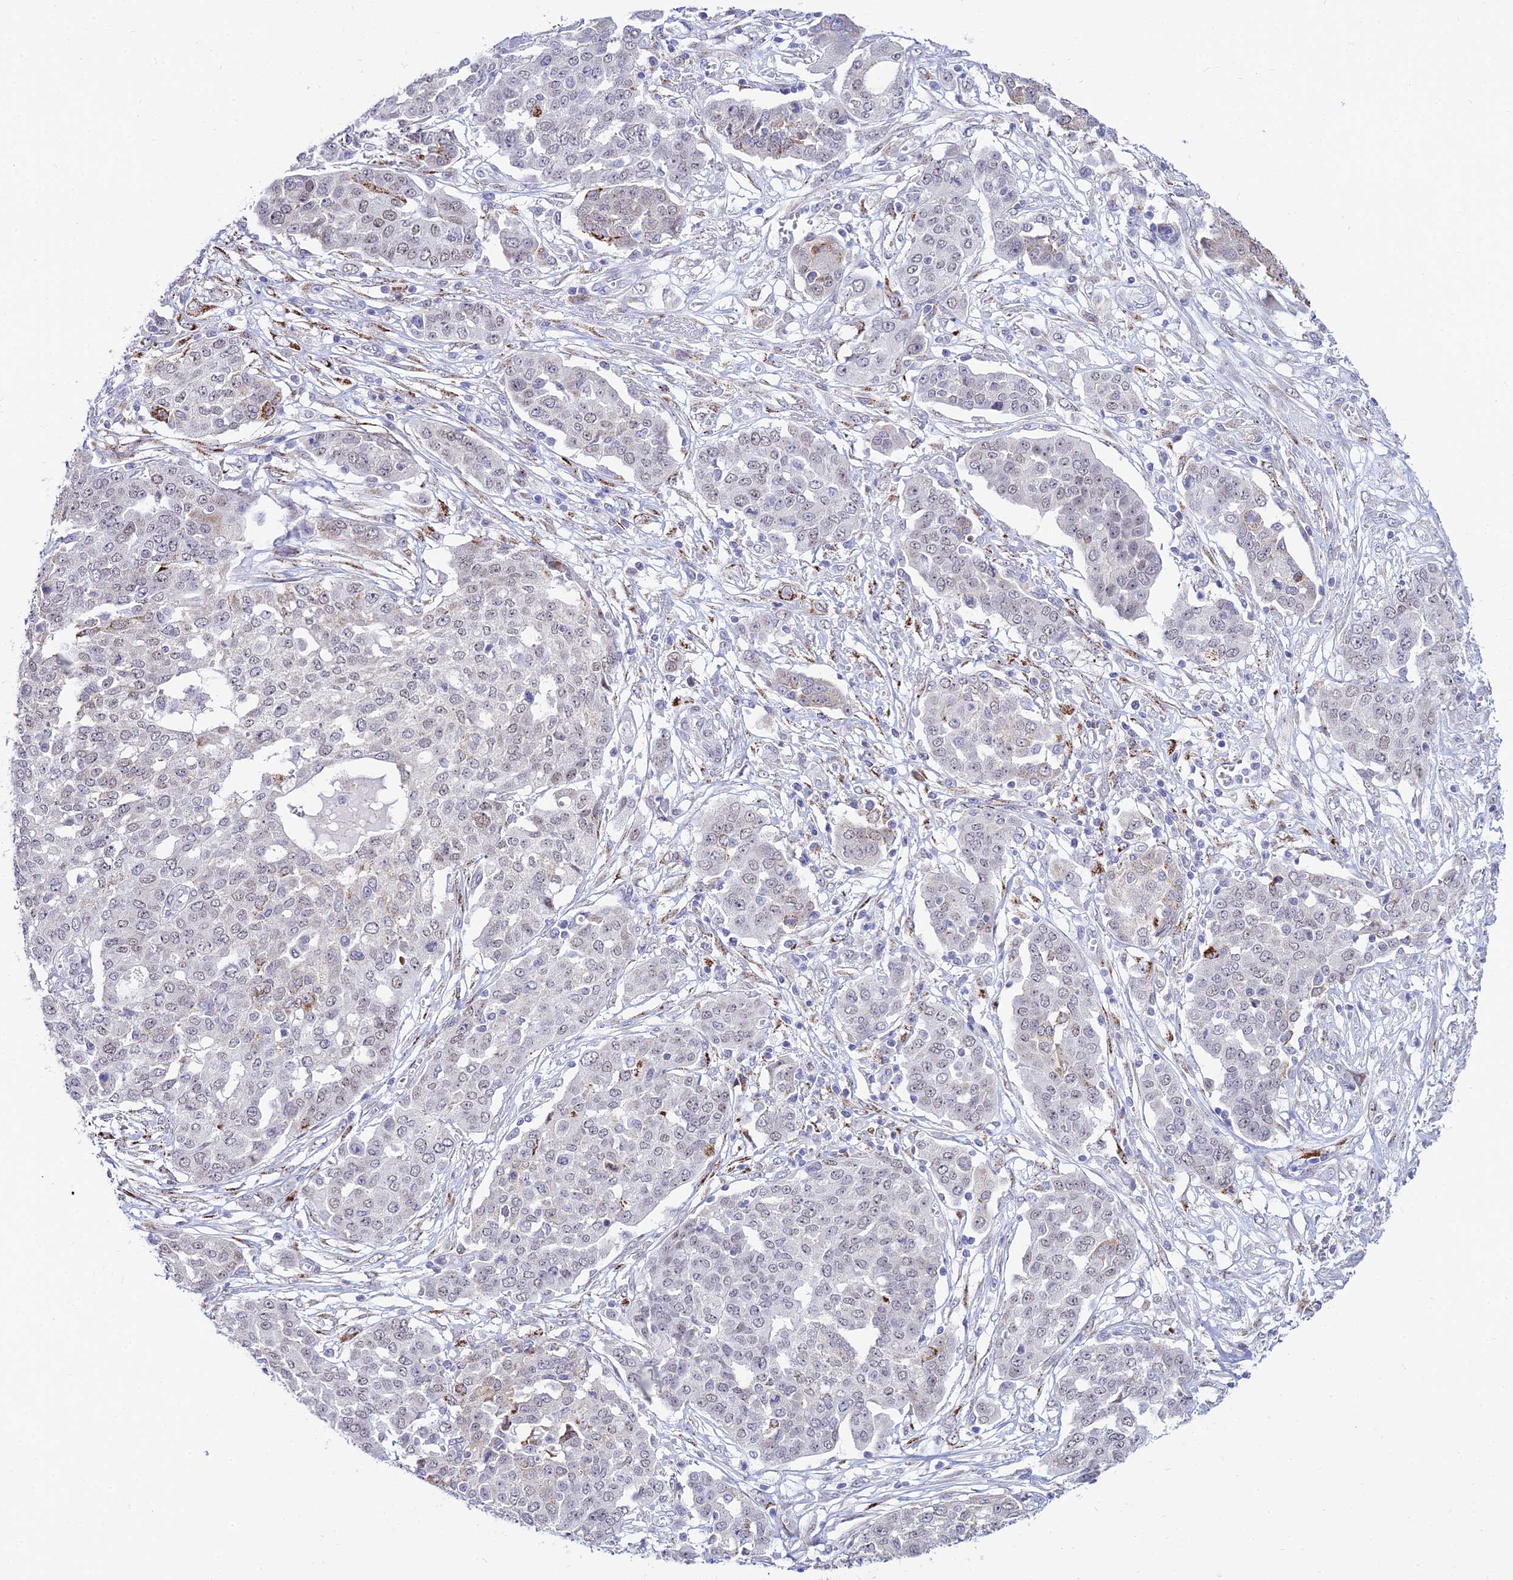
{"staining": {"intensity": "weak", "quantity": "25%-75%", "location": "nuclear"}, "tissue": "ovarian cancer", "cell_type": "Tumor cells", "image_type": "cancer", "snomed": [{"axis": "morphology", "description": "Cystadenocarcinoma, serous, NOS"}, {"axis": "topography", "description": "Soft tissue"}, {"axis": "topography", "description": "Ovary"}], "caption": "Weak nuclear staining is identified in about 25%-75% of tumor cells in ovarian serous cystadenocarcinoma.", "gene": "C6orf163", "patient": {"sex": "female", "age": 57}}